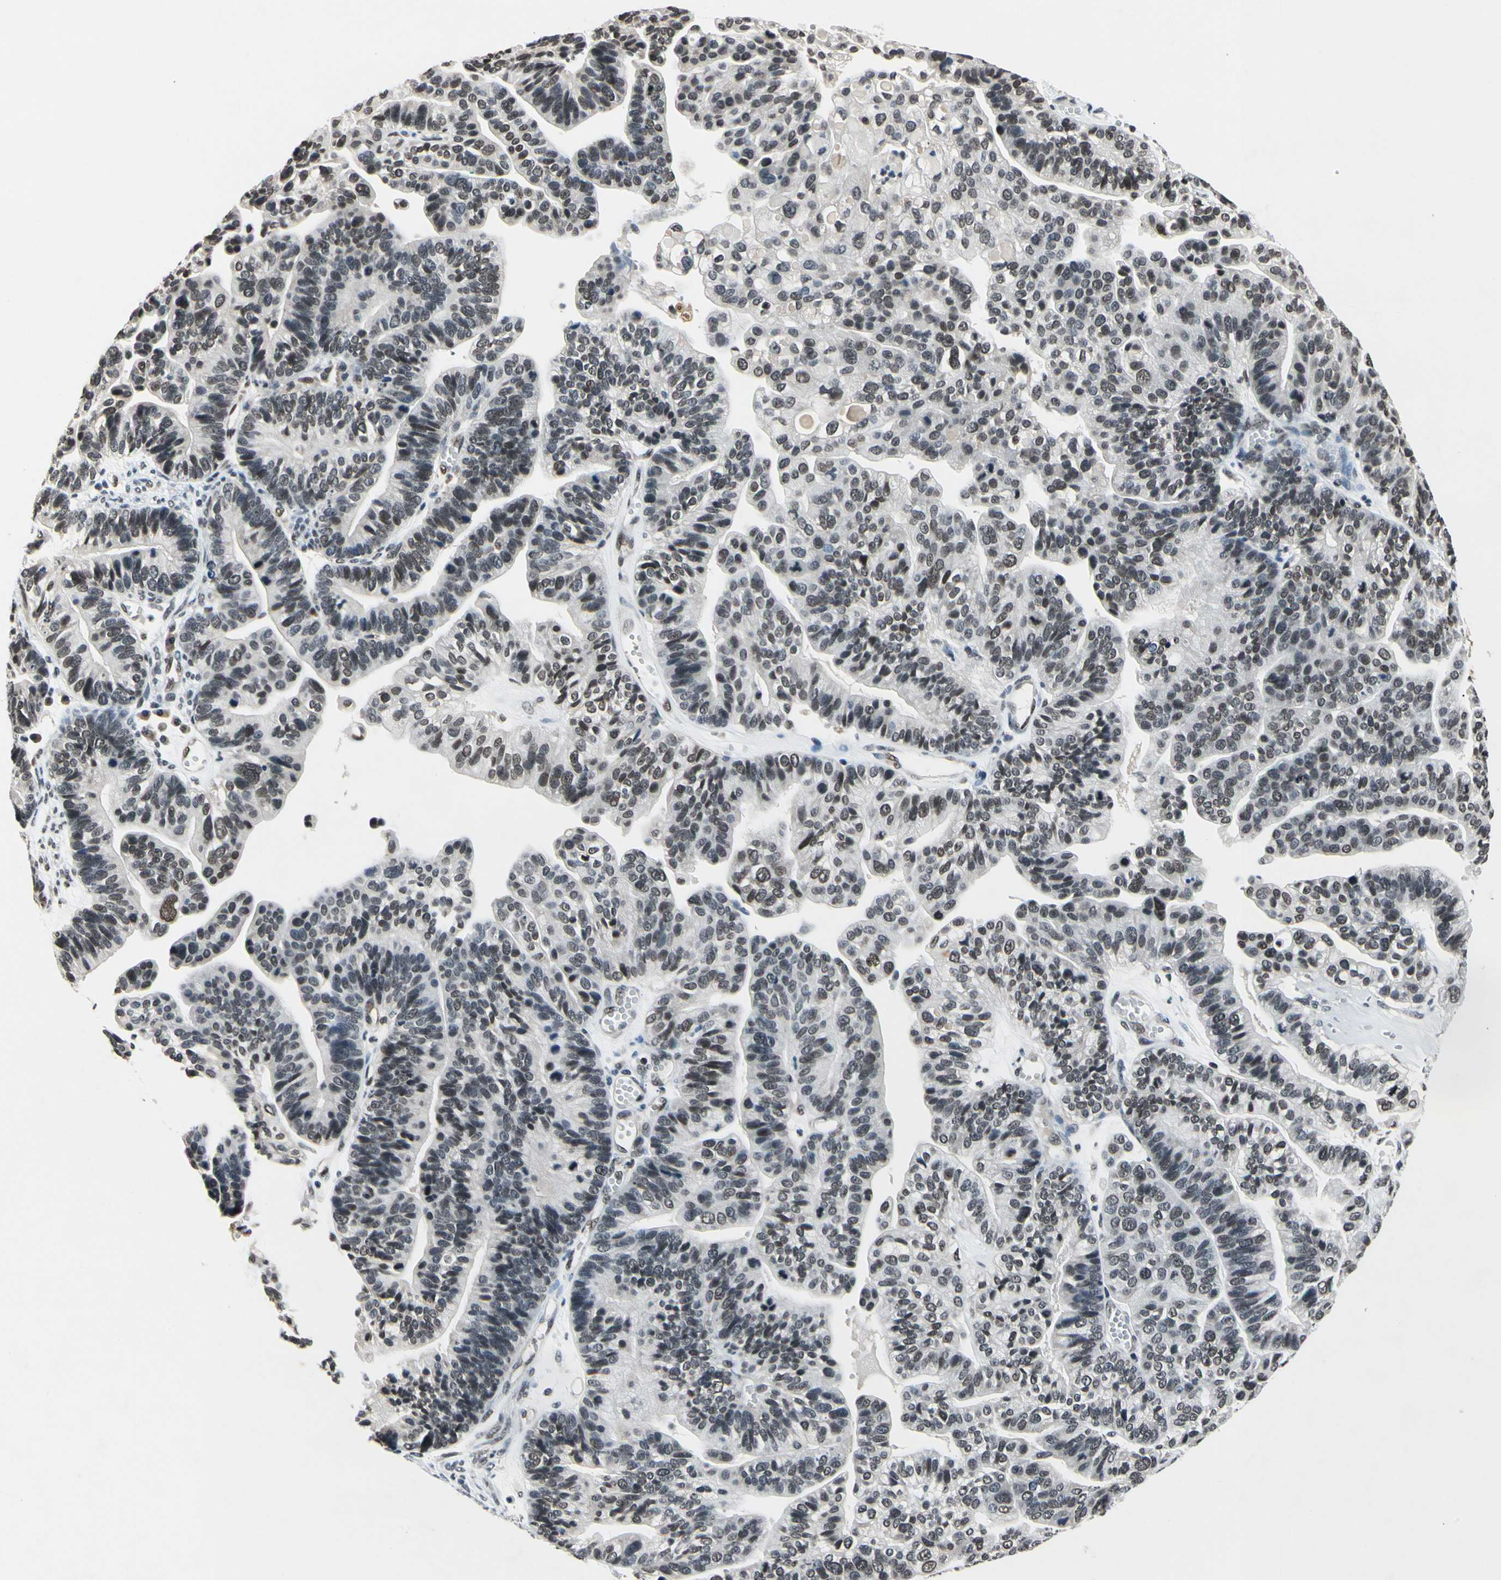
{"staining": {"intensity": "moderate", "quantity": "25%-75%", "location": "nuclear"}, "tissue": "ovarian cancer", "cell_type": "Tumor cells", "image_type": "cancer", "snomed": [{"axis": "morphology", "description": "Cystadenocarcinoma, serous, NOS"}, {"axis": "topography", "description": "Ovary"}], "caption": "A brown stain highlights moderate nuclear positivity of a protein in human ovarian cancer tumor cells.", "gene": "RECQL", "patient": {"sex": "female", "age": 56}}